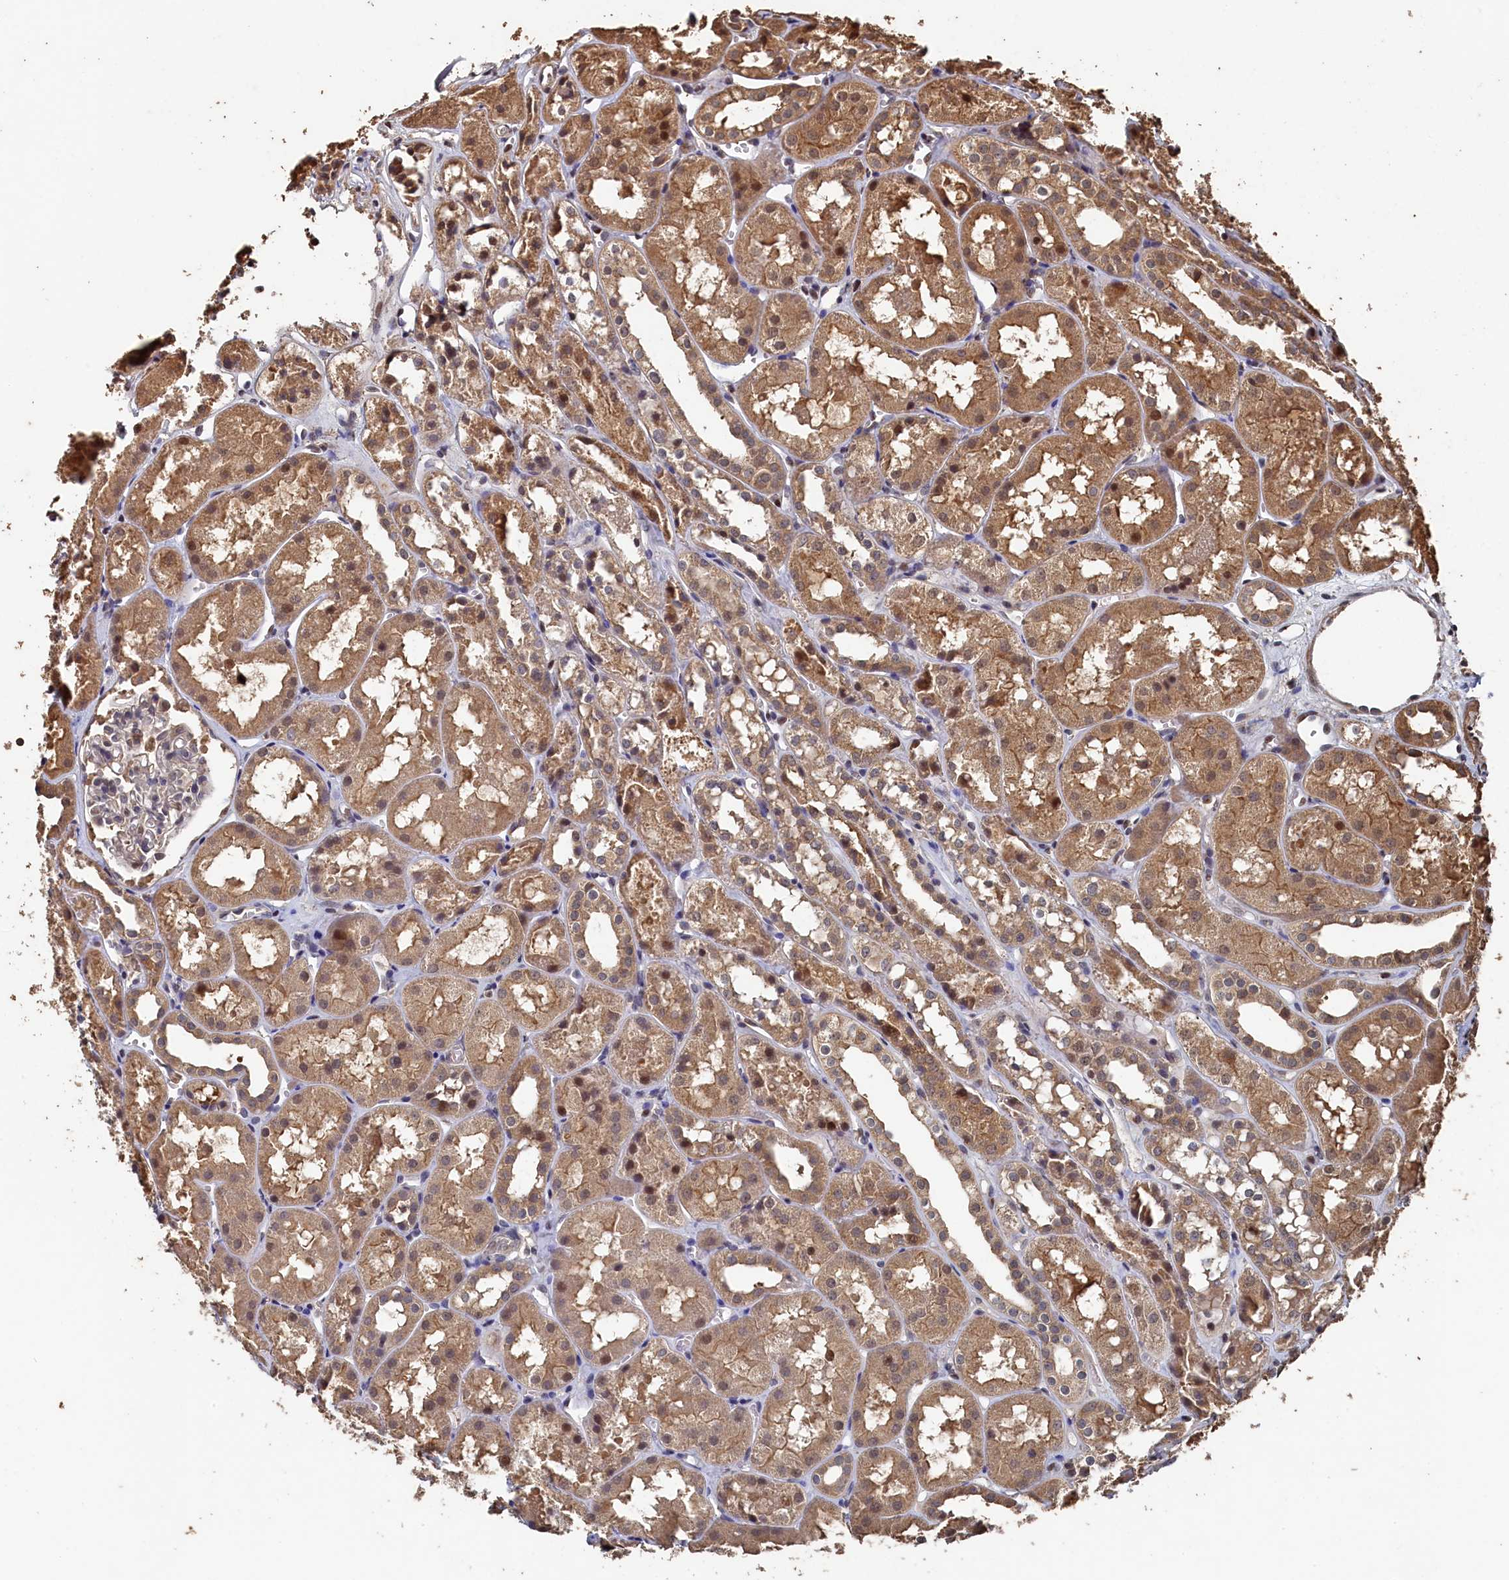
{"staining": {"intensity": "weak", "quantity": "<25%", "location": "cytoplasmic/membranous"}, "tissue": "kidney", "cell_type": "Cells in glomeruli", "image_type": "normal", "snomed": [{"axis": "morphology", "description": "Normal tissue, NOS"}, {"axis": "topography", "description": "Kidney"}], "caption": "The micrograph demonstrates no staining of cells in glomeruli in normal kidney. Brightfield microscopy of immunohistochemistry stained with DAB (3,3'-diaminobenzidine) (brown) and hematoxylin (blue), captured at high magnification.", "gene": "PIGN", "patient": {"sex": "male", "age": 16}}